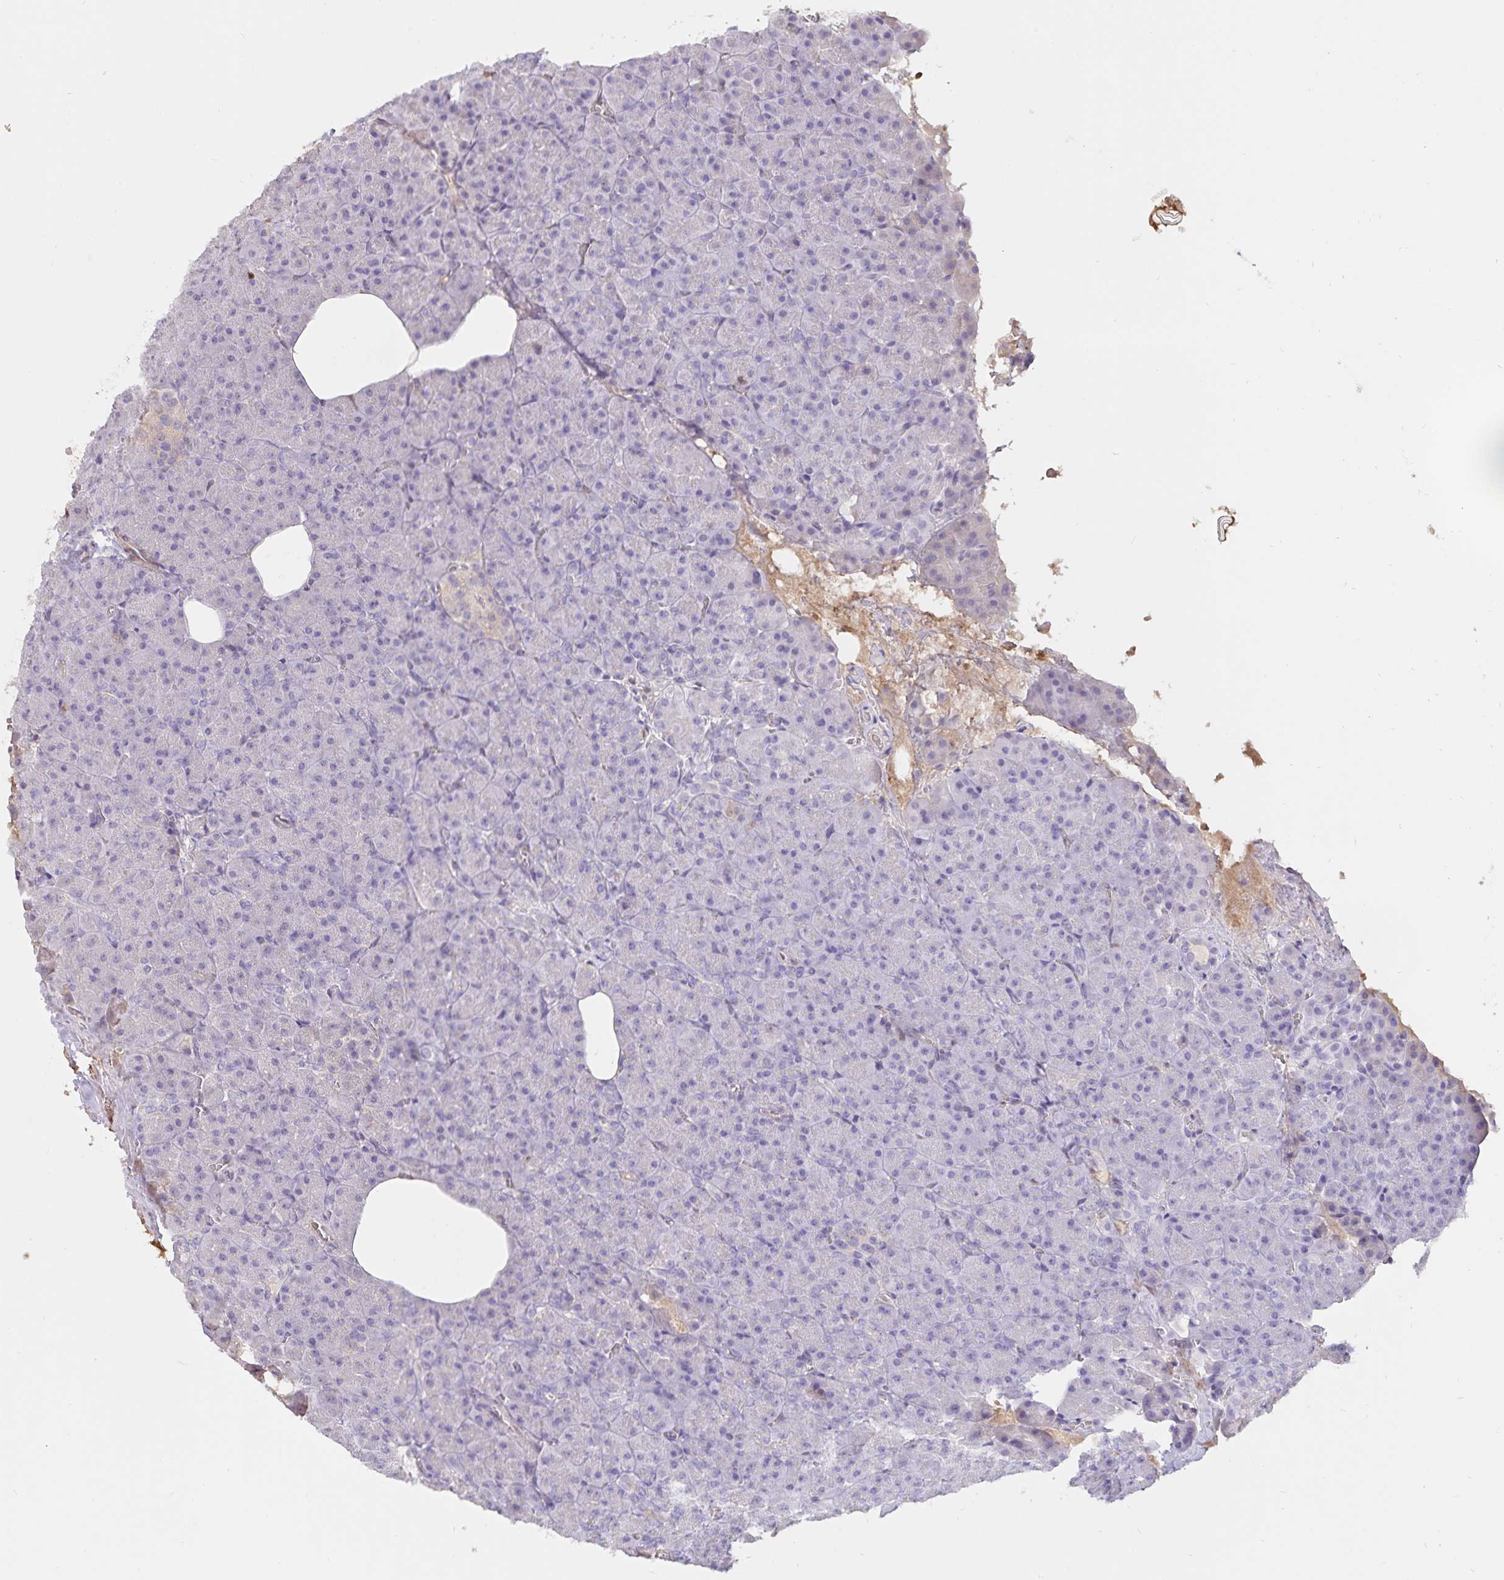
{"staining": {"intensity": "negative", "quantity": "none", "location": "none"}, "tissue": "pancreas", "cell_type": "Exocrine glandular cells", "image_type": "normal", "snomed": [{"axis": "morphology", "description": "Normal tissue, NOS"}, {"axis": "topography", "description": "Pancreas"}], "caption": "Immunohistochemistry of normal pancreas demonstrates no staining in exocrine glandular cells.", "gene": "FGG", "patient": {"sex": "female", "age": 74}}